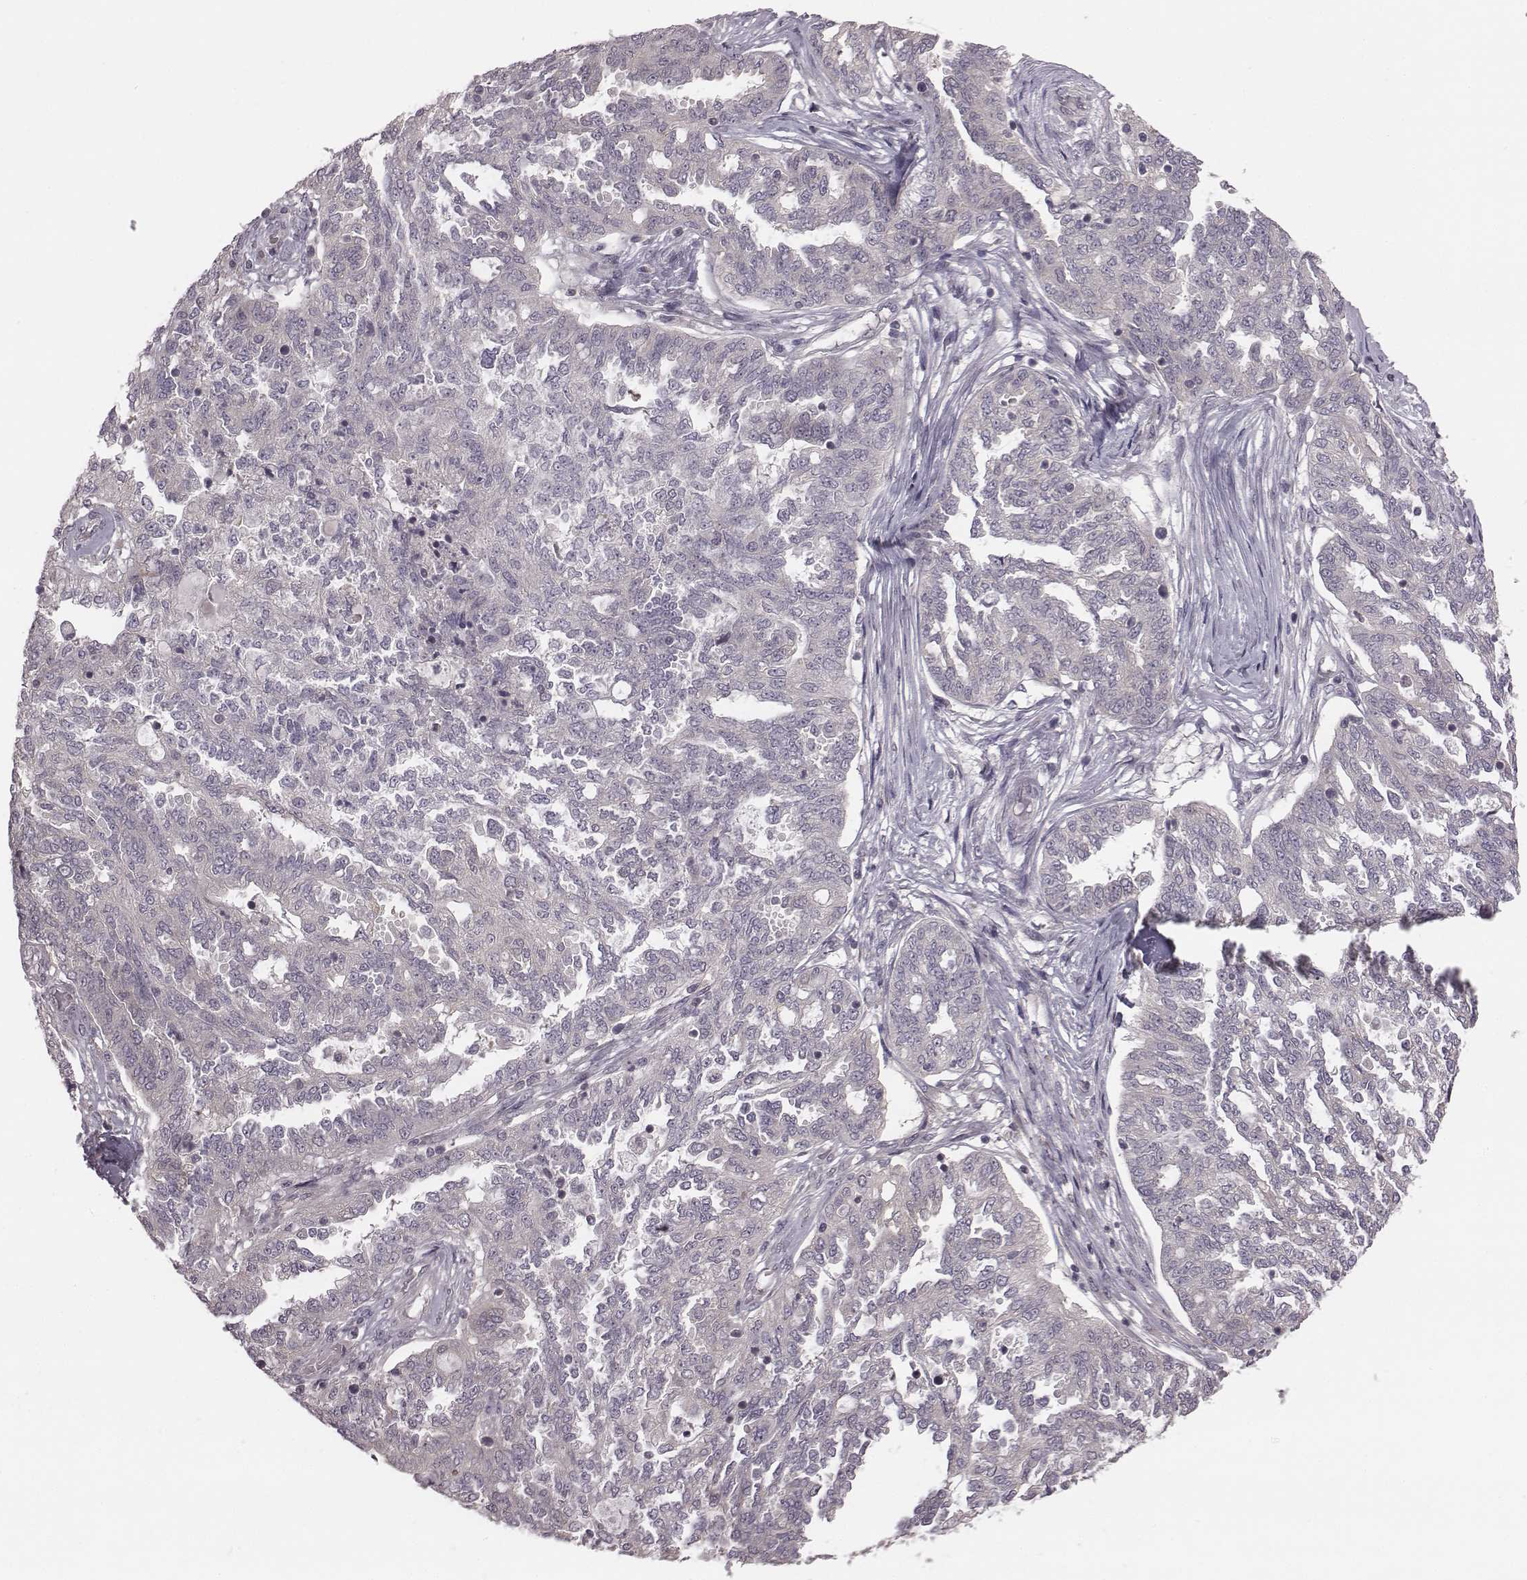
{"staining": {"intensity": "negative", "quantity": "none", "location": "none"}, "tissue": "ovarian cancer", "cell_type": "Tumor cells", "image_type": "cancer", "snomed": [{"axis": "morphology", "description": "Cystadenocarcinoma, serous, NOS"}, {"axis": "topography", "description": "Ovary"}], "caption": "Tumor cells show no significant protein staining in serous cystadenocarcinoma (ovarian).", "gene": "BICDL1", "patient": {"sex": "female", "age": 67}}